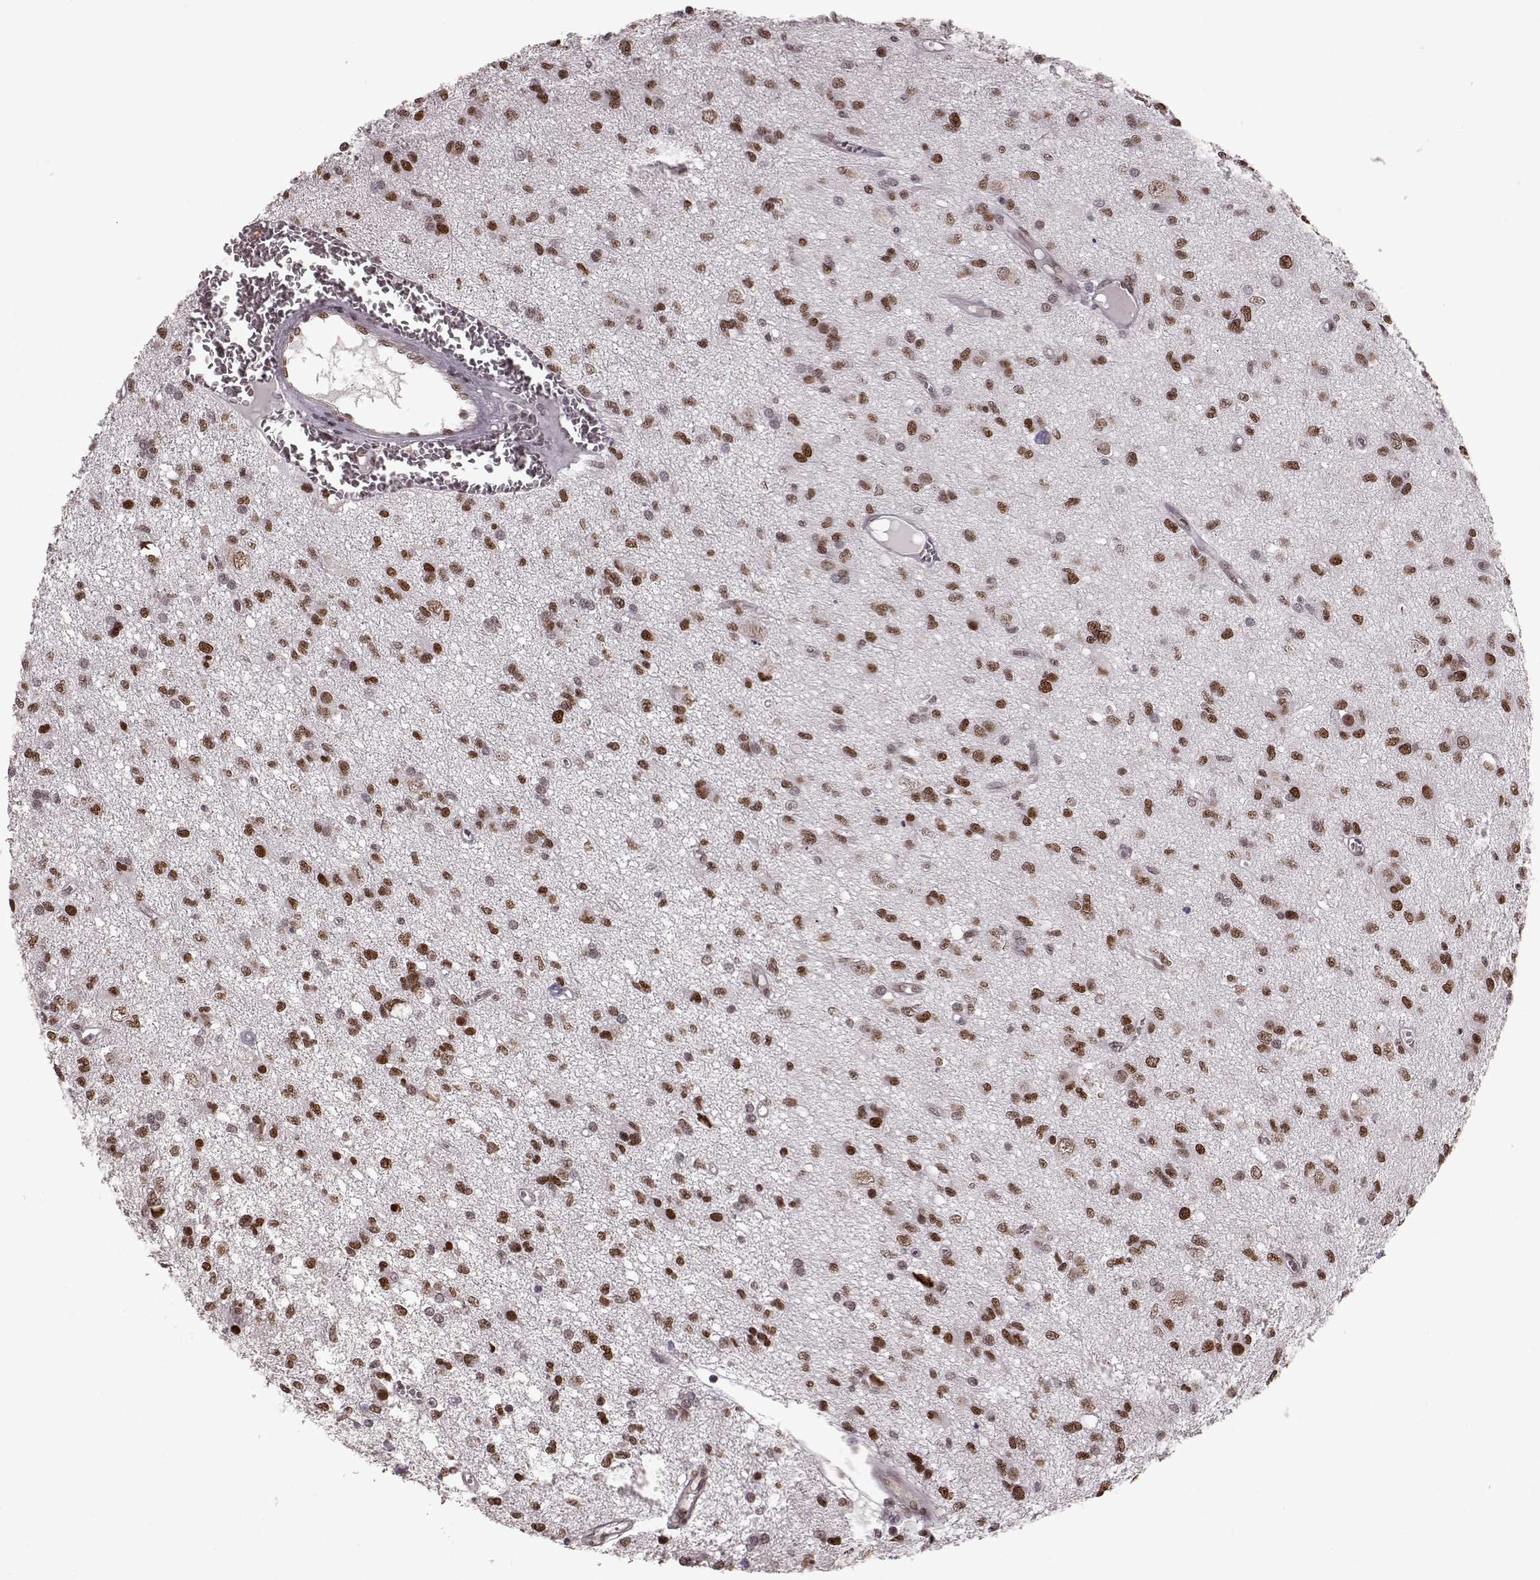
{"staining": {"intensity": "strong", "quantity": ">75%", "location": "nuclear"}, "tissue": "glioma", "cell_type": "Tumor cells", "image_type": "cancer", "snomed": [{"axis": "morphology", "description": "Glioma, malignant, Low grade"}, {"axis": "topography", "description": "Brain"}], "caption": "The photomicrograph shows a brown stain indicating the presence of a protein in the nuclear of tumor cells in glioma. The staining was performed using DAB, with brown indicating positive protein expression. Nuclei are stained blue with hematoxylin.", "gene": "NR2C1", "patient": {"sex": "male", "age": 64}}